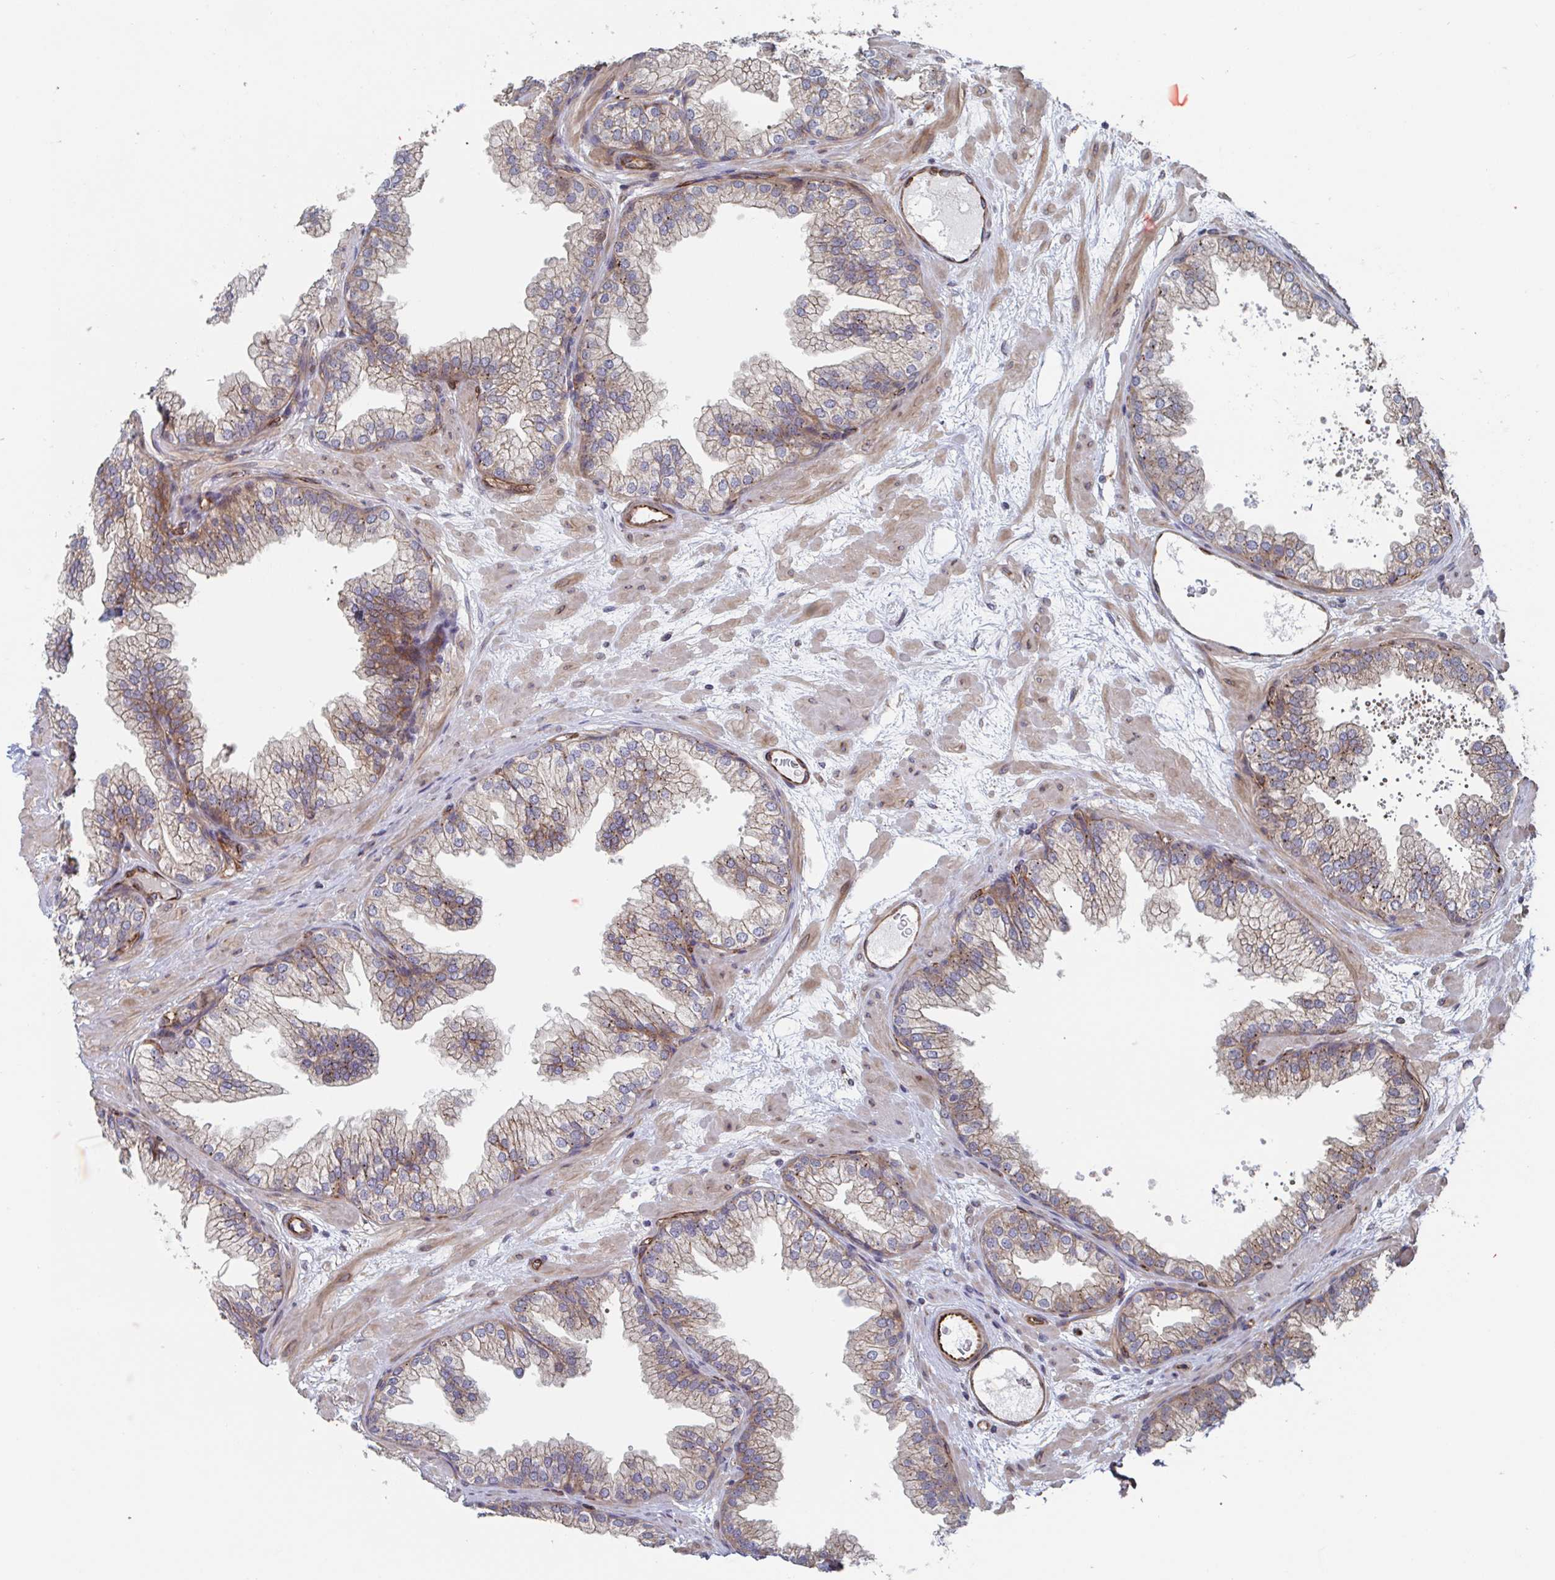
{"staining": {"intensity": "weak", "quantity": "25%-75%", "location": "cytoplasmic/membranous"}, "tissue": "prostate", "cell_type": "Glandular cells", "image_type": "normal", "snomed": [{"axis": "morphology", "description": "Normal tissue, NOS"}, {"axis": "topography", "description": "Prostate"}], "caption": "Approximately 25%-75% of glandular cells in benign prostate display weak cytoplasmic/membranous protein staining as visualized by brown immunohistochemical staining.", "gene": "DVL3", "patient": {"sex": "male", "age": 37}}